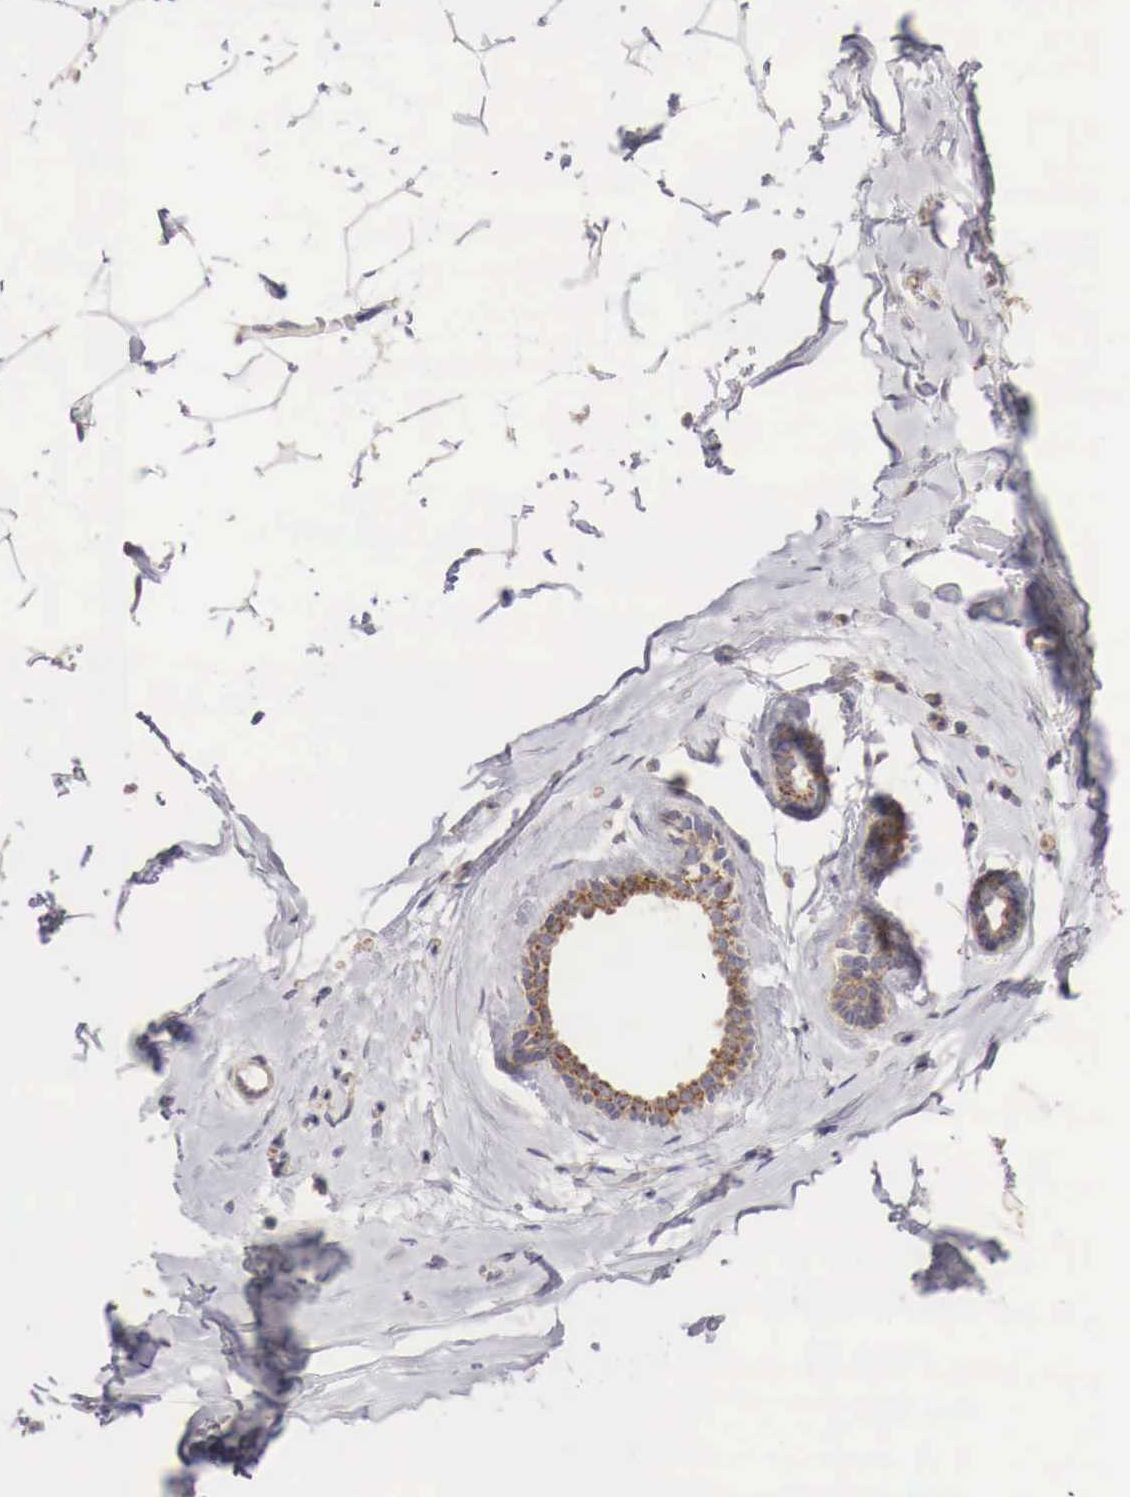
{"staining": {"intensity": "negative", "quantity": "none", "location": "none"}, "tissue": "adipose tissue", "cell_type": "Adipocytes", "image_type": "normal", "snomed": [{"axis": "morphology", "description": "Normal tissue, NOS"}, {"axis": "topography", "description": "Breast"}], "caption": "DAB immunohistochemical staining of normal human adipose tissue exhibits no significant staining in adipocytes.", "gene": "XPNPEP3", "patient": {"sex": "female", "age": 45}}